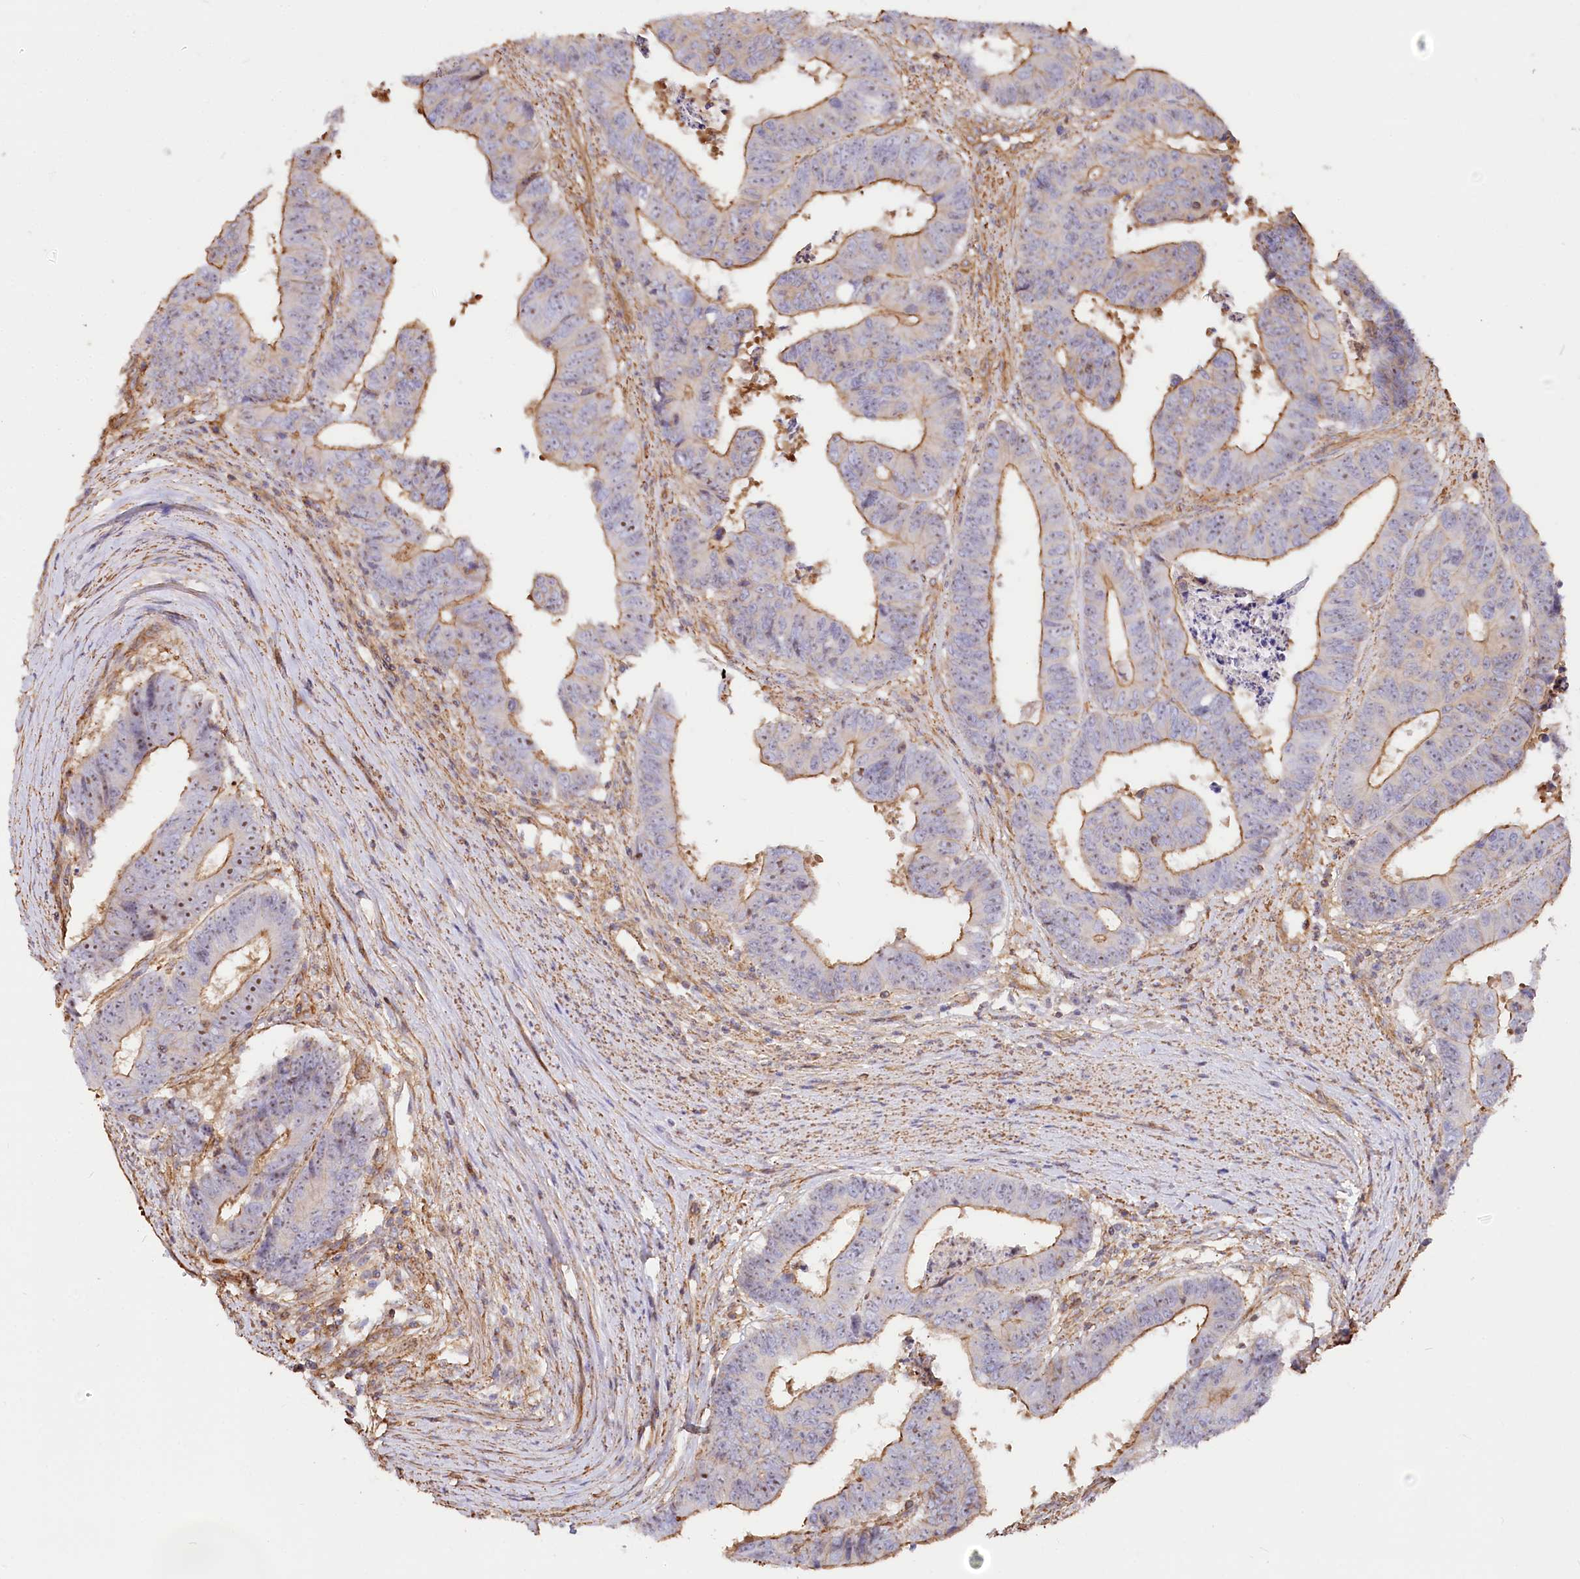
{"staining": {"intensity": "moderate", "quantity": "<25%", "location": "cytoplasmic/membranous,nuclear"}, "tissue": "colorectal cancer", "cell_type": "Tumor cells", "image_type": "cancer", "snomed": [{"axis": "morphology", "description": "Adenocarcinoma, NOS"}, {"axis": "topography", "description": "Rectum"}], "caption": "The immunohistochemical stain labels moderate cytoplasmic/membranous and nuclear expression in tumor cells of colorectal adenocarcinoma tissue.", "gene": "WDR36", "patient": {"sex": "male", "age": 84}}